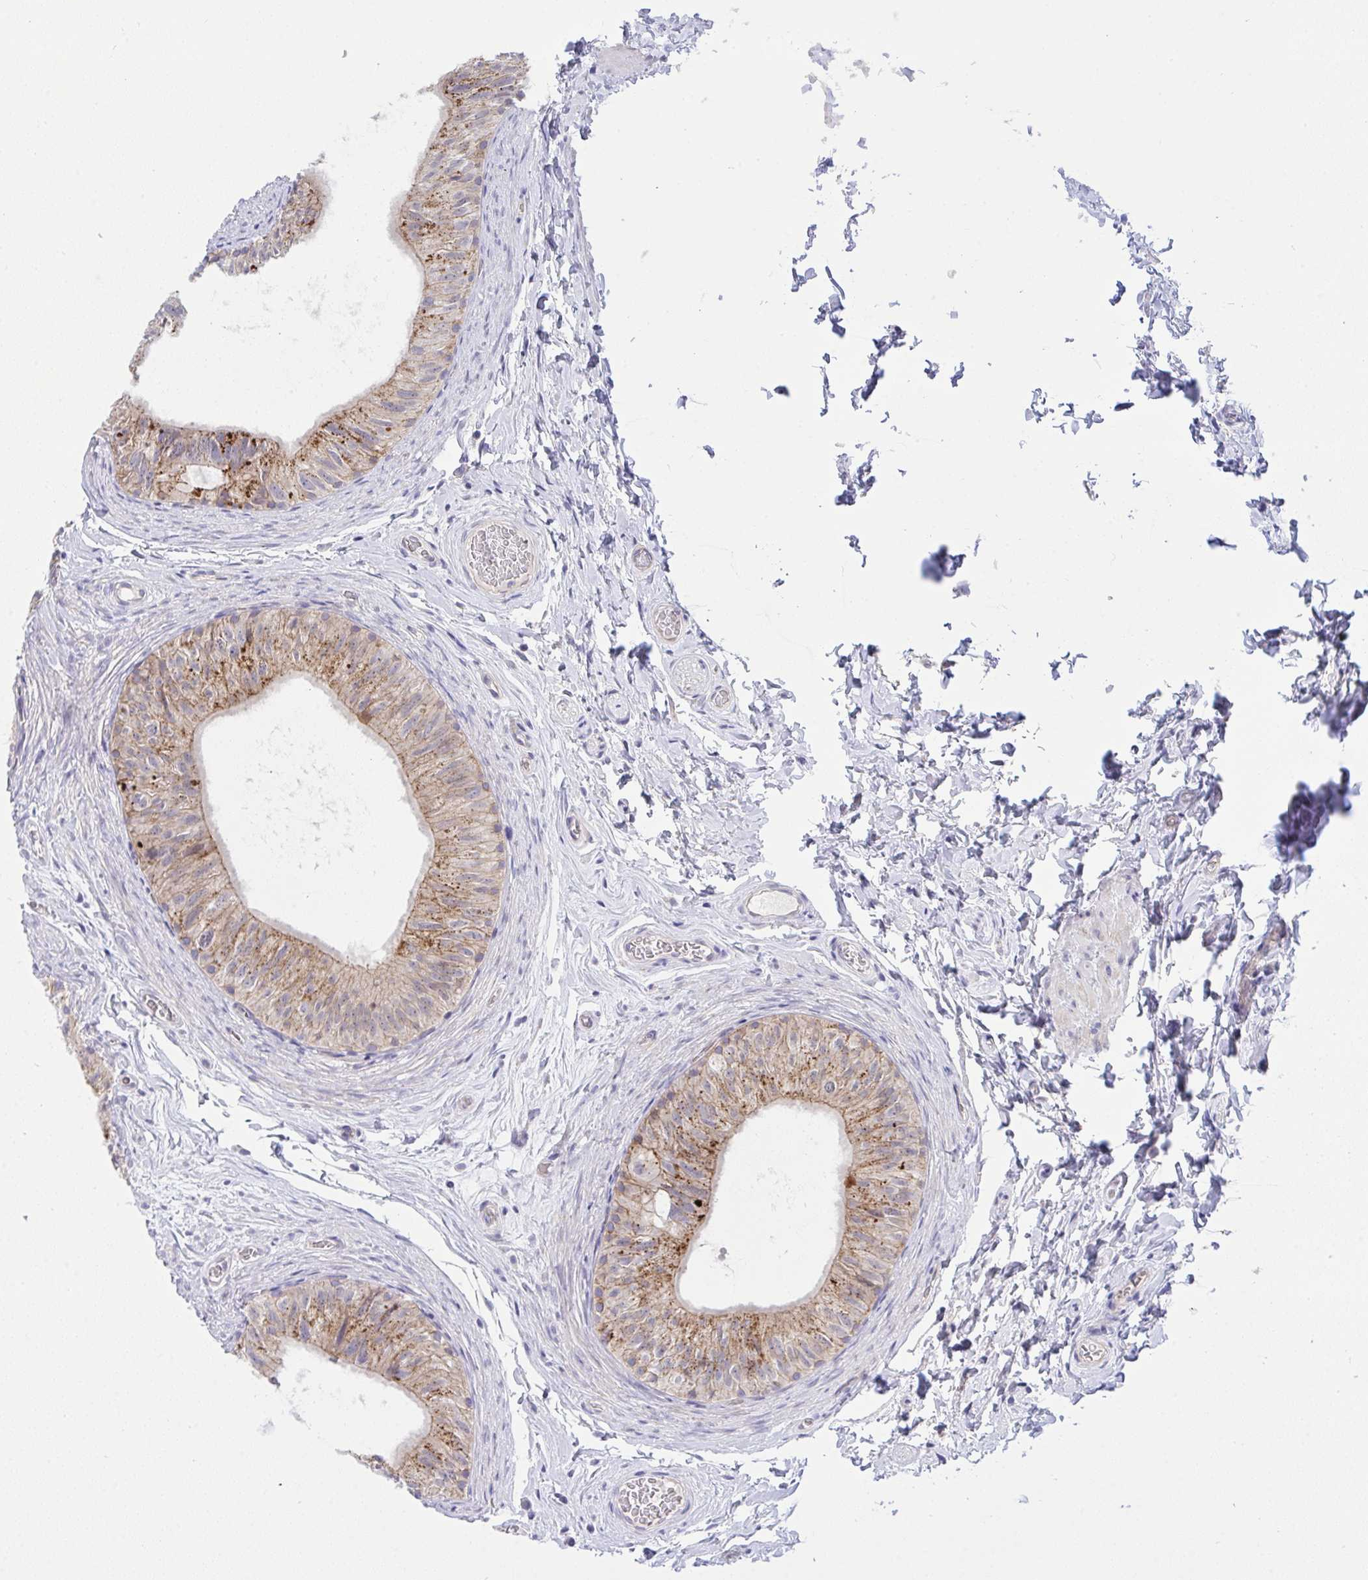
{"staining": {"intensity": "moderate", "quantity": ">75%", "location": "cytoplasmic/membranous"}, "tissue": "epididymis", "cell_type": "Glandular cells", "image_type": "normal", "snomed": [{"axis": "morphology", "description": "Normal tissue, NOS"}, {"axis": "topography", "description": "Epididymis, spermatic cord, NOS"}, {"axis": "topography", "description": "Epididymis"}], "caption": "The photomicrograph displays immunohistochemical staining of normal epididymis. There is moderate cytoplasmic/membranous staining is seen in about >75% of glandular cells. Using DAB (3,3'-diaminobenzidine) (brown) and hematoxylin (blue) stains, captured at high magnification using brightfield microscopy.", "gene": "HOXD12", "patient": {"sex": "male", "age": 31}}